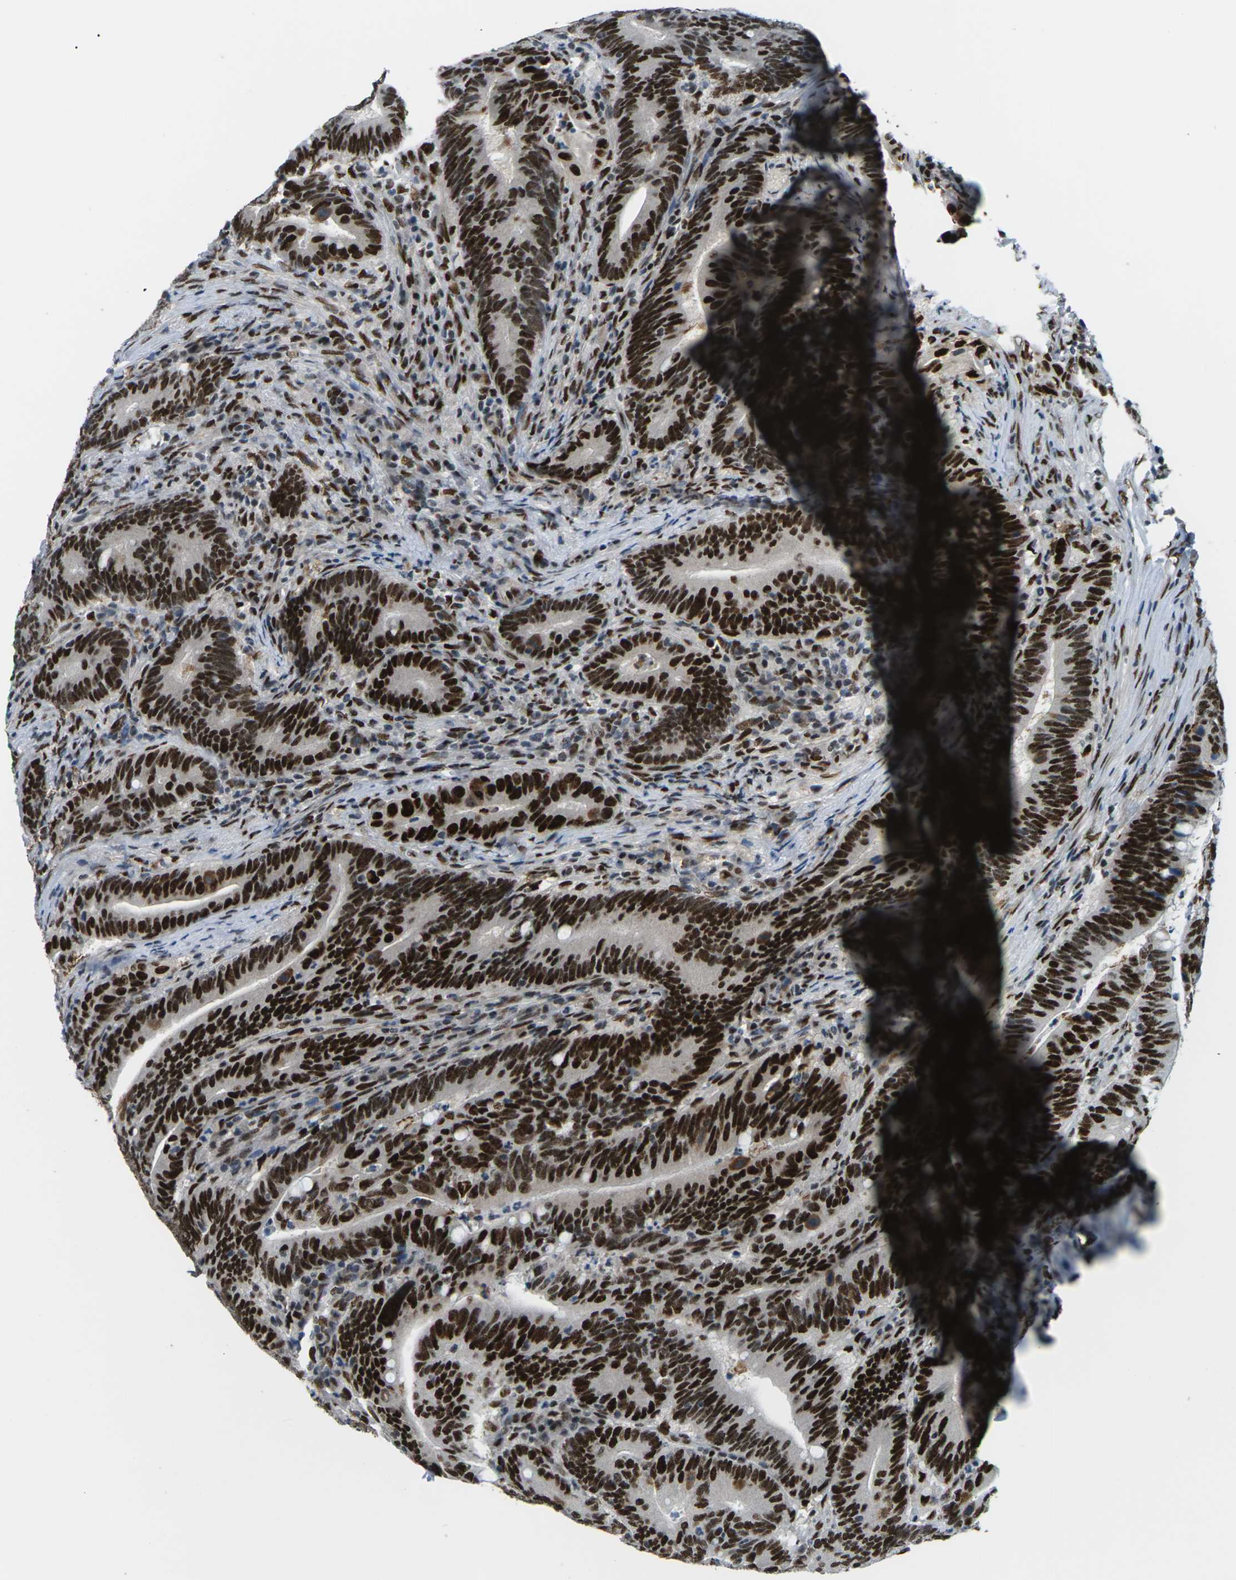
{"staining": {"intensity": "strong", "quantity": ">75%", "location": "nuclear"}, "tissue": "colorectal cancer", "cell_type": "Tumor cells", "image_type": "cancer", "snomed": [{"axis": "morphology", "description": "Normal tissue, NOS"}, {"axis": "morphology", "description": "Adenocarcinoma, NOS"}, {"axis": "topography", "description": "Colon"}], "caption": "An image of colorectal cancer (adenocarcinoma) stained for a protein reveals strong nuclear brown staining in tumor cells. (brown staining indicates protein expression, while blue staining denotes nuclei).", "gene": "PSME3", "patient": {"sex": "female", "age": 66}}